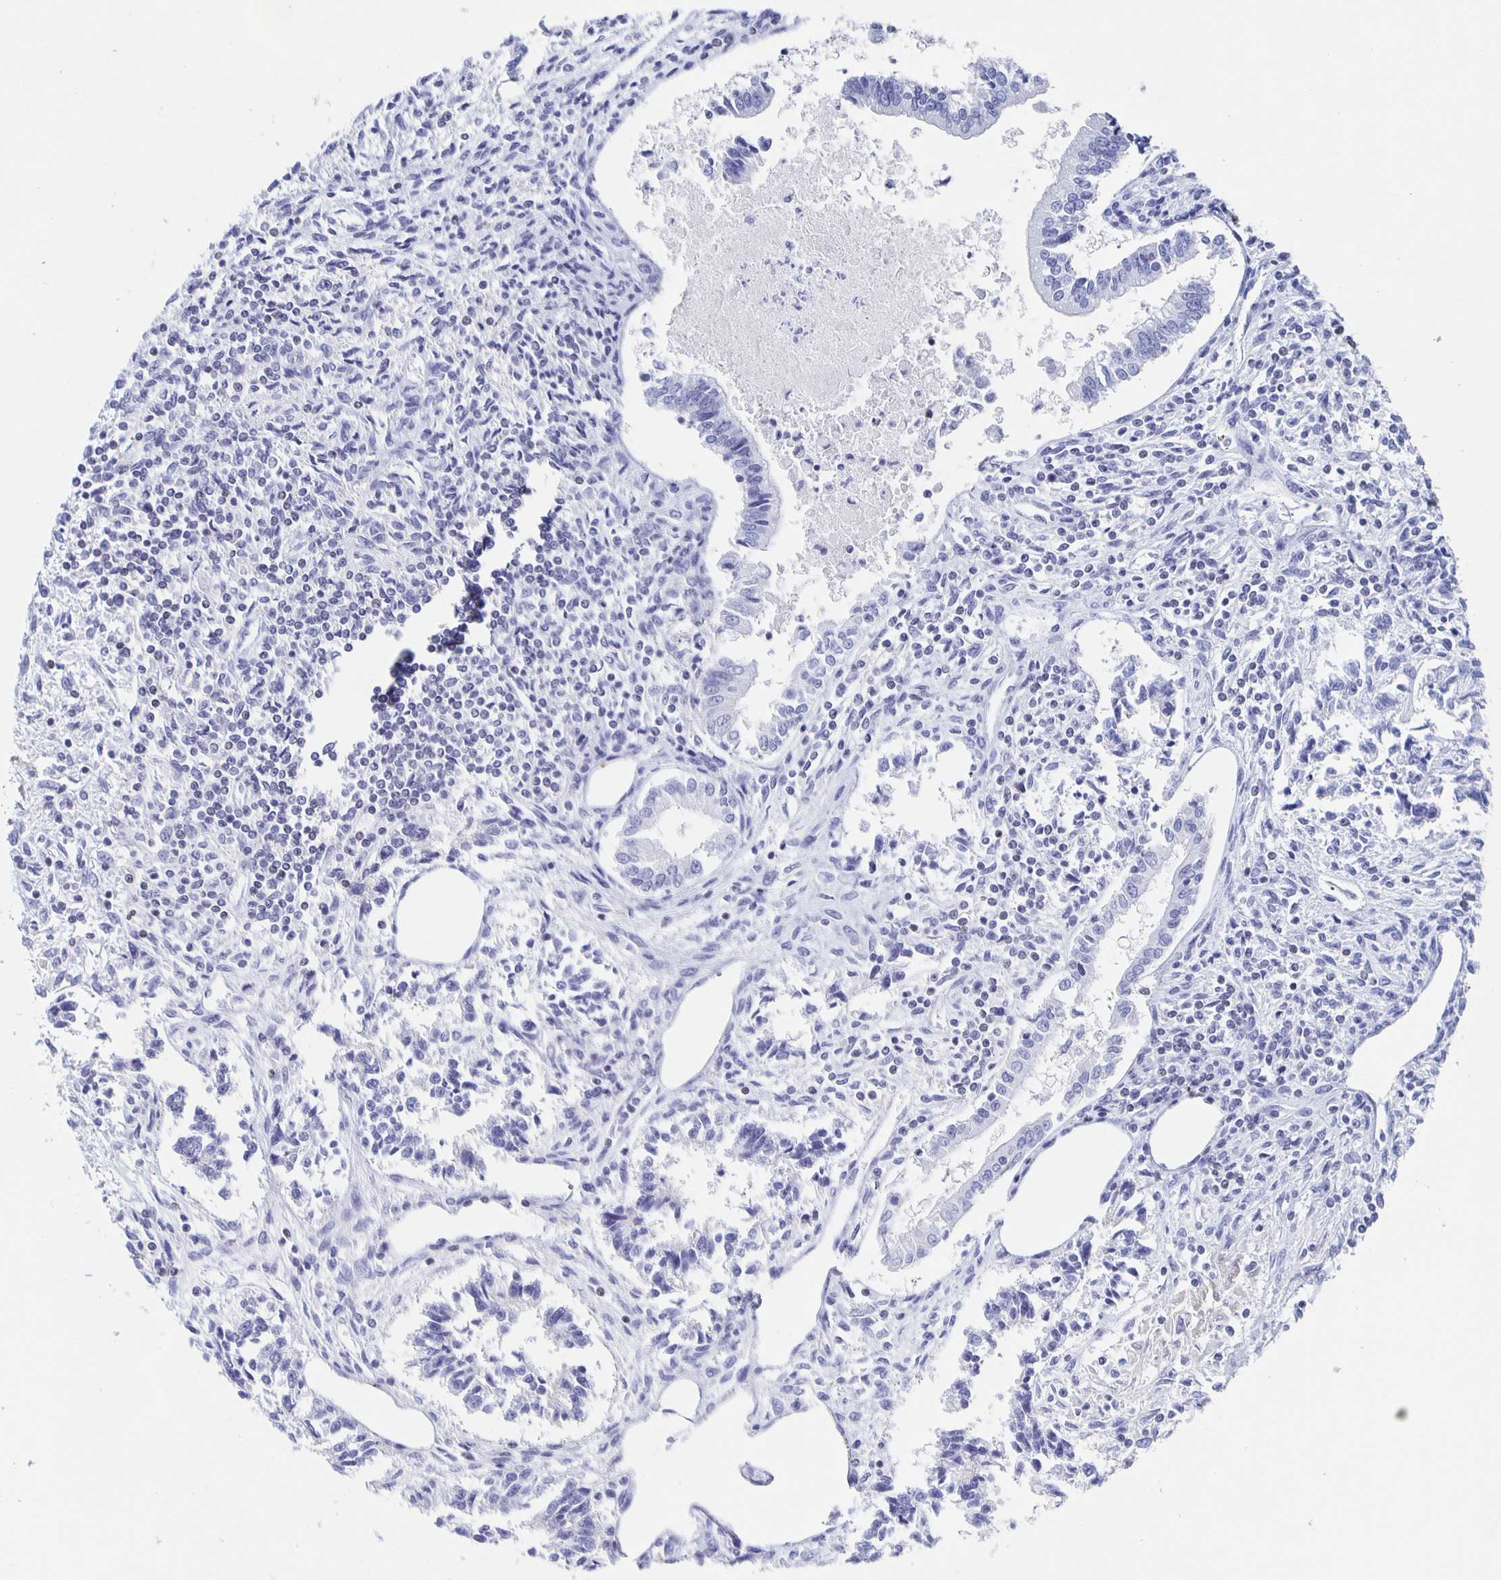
{"staining": {"intensity": "negative", "quantity": "none", "location": "none"}, "tissue": "testis cancer", "cell_type": "Tumor cells", "image_type": "cancer", "snomed": [{"axis": "morphology", "description": "Carcinoma, Embryonal, NOS"}, {"axis": "topography", "description": "Testis"}], "caption": "This is an immunohistochemistry (IHC) micrograph of testis embryonal carcinoma. There is no expression in tumor cells.", "gene": "FGA", "patient": {"sex": "male", "age": 37}}